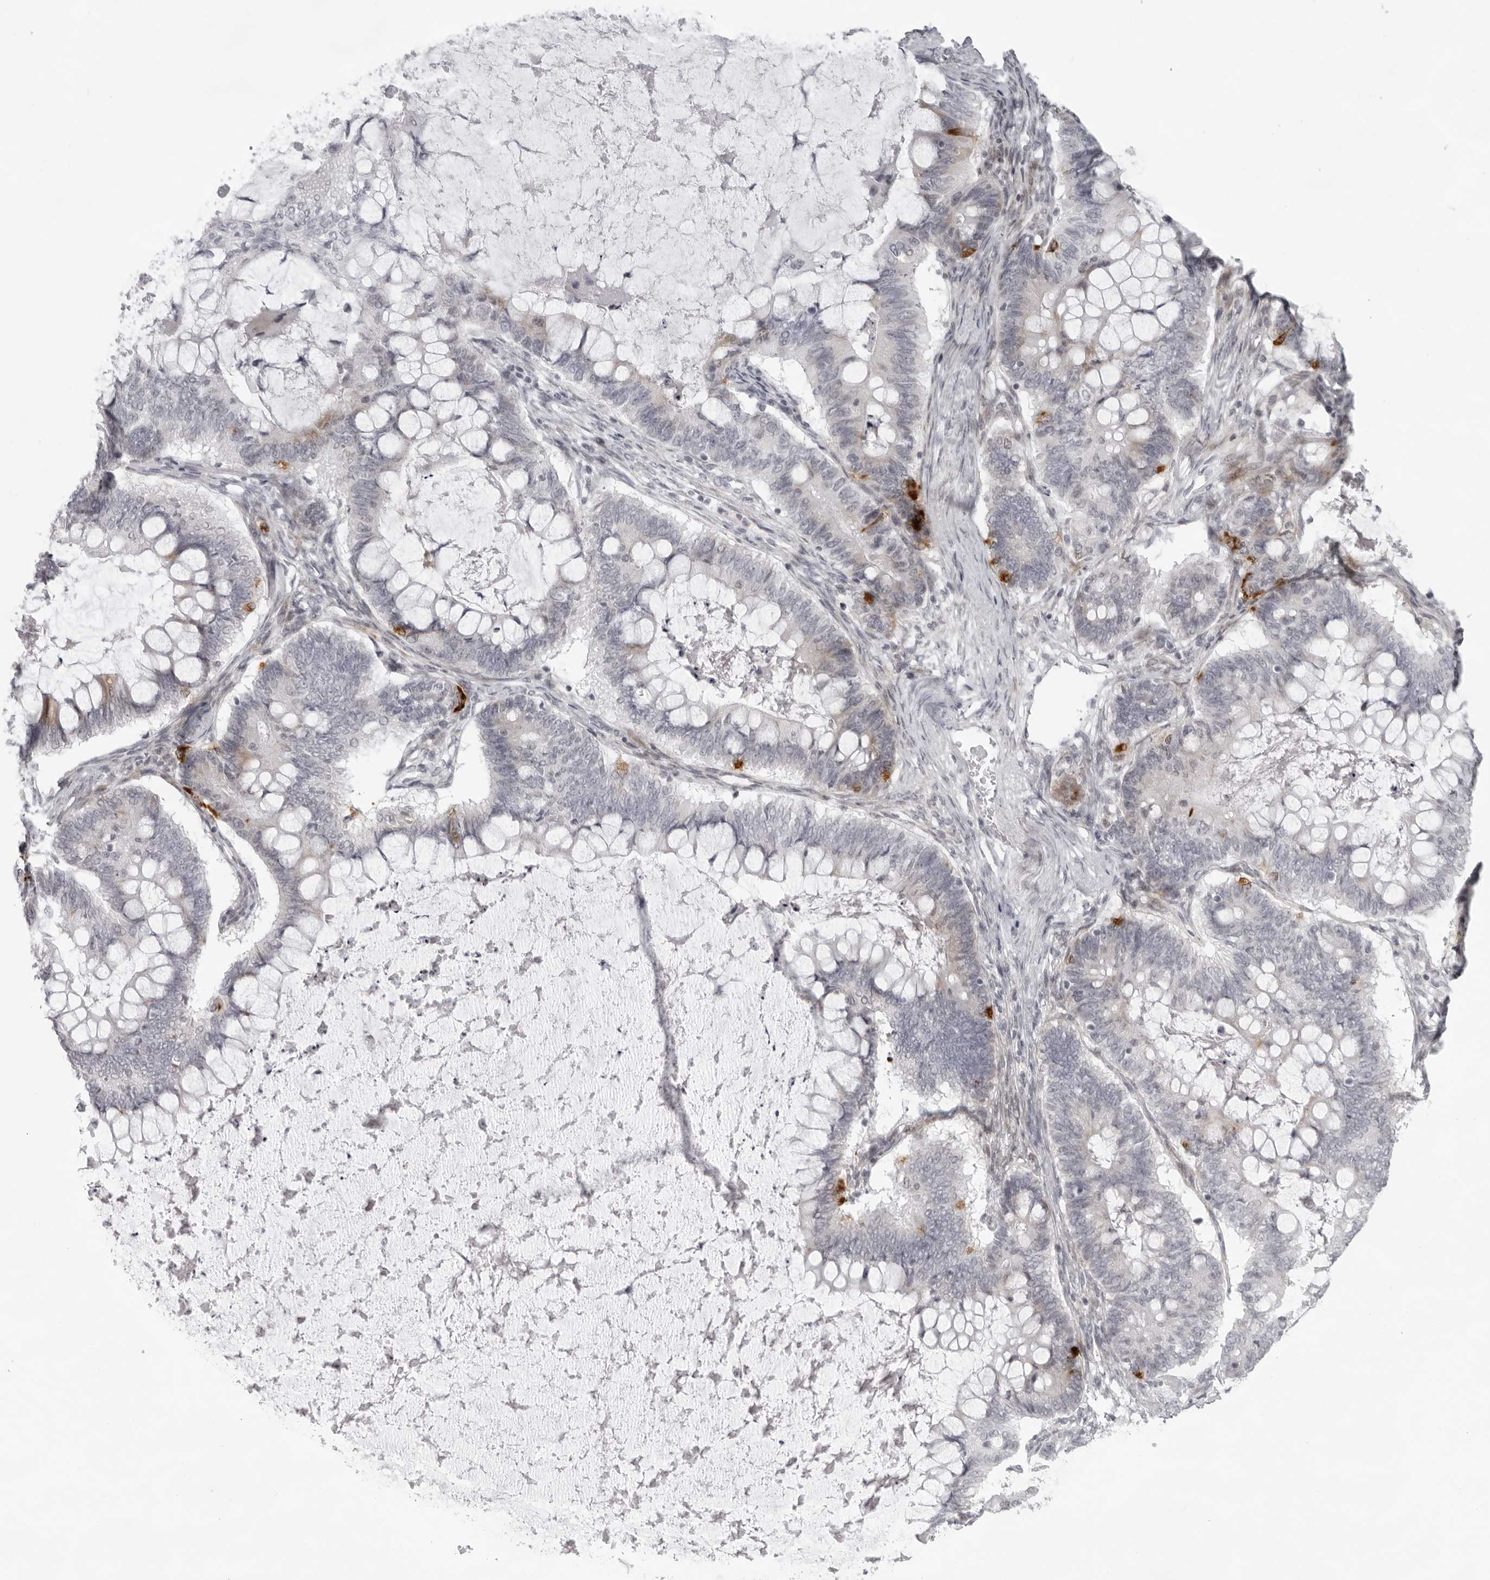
{"staining": {"intensity": "moderate", "quantity": "<25%", "location": "cytoplasmic/membranous"}, "tissue": "ovarian cancer", "cell_type": "Tumor cells", "image_type": "cancer", "snomed": [{"axis": "morphology", "description": "Cystadenocarcinoma, mucinous, NOS"}, {"axis": "topography", "description": "Ovary"}], "caption": "DAB immunohistochemical staining of ovarian cancer (mucinous cystadenocarcinoma) reveals moderate cytoplasmic/membranous protein positivity in approximately <25% of tumor cells.", "gene": "NUDT18", "patient": {"sex": "female", "age": 61}}